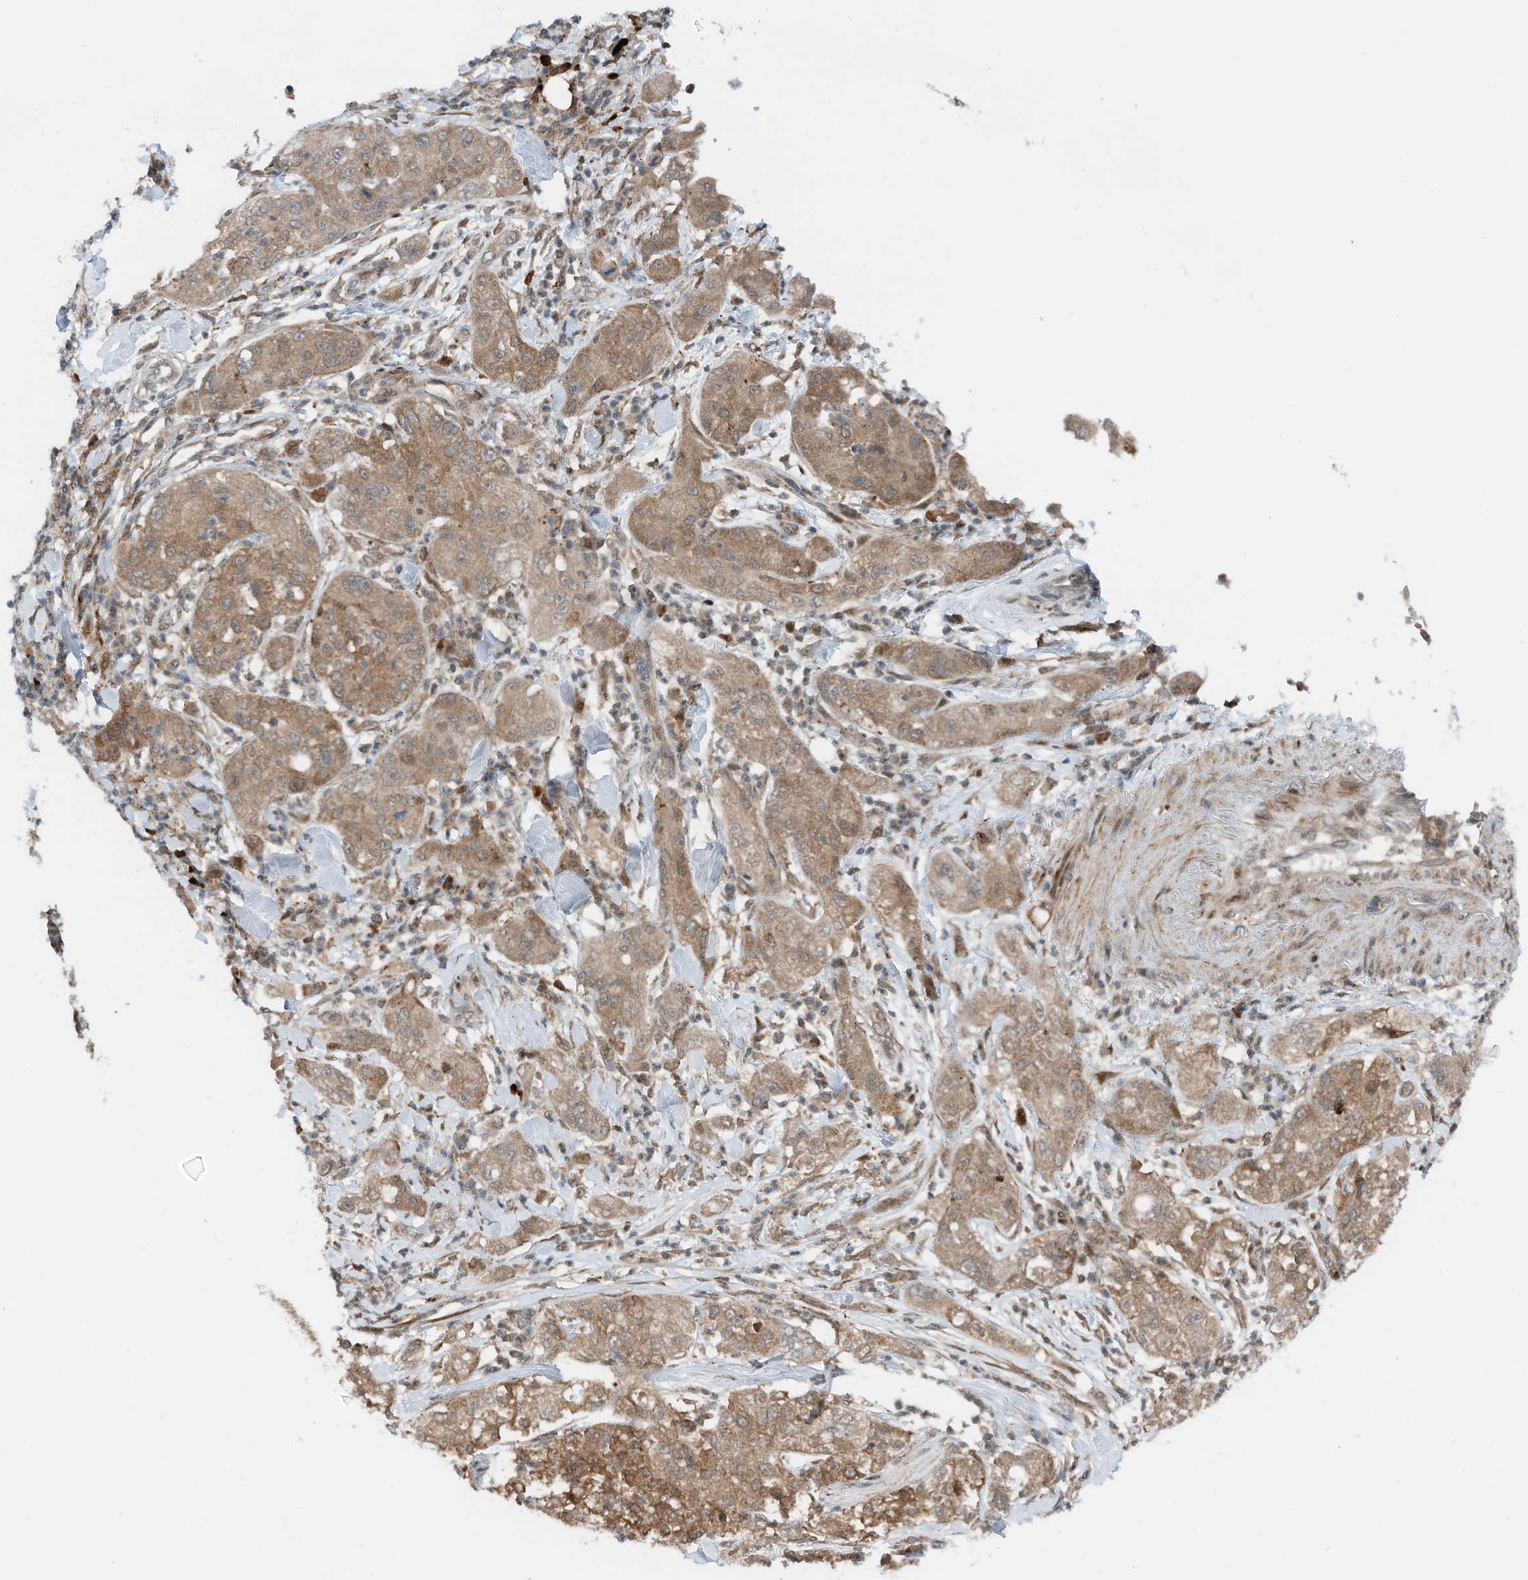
{"staining": {"intensity": "moderate", "quantity": ">75%", "location": "cytoplasmic/membranous"}, "tissue": "pancreatic cancer", "cell_type": "Tumor cells", "image_type": "cancer", "snomed": [{"axis": "morphology", "description": "Adenocarcinoma, NOS"}, {"axis": "topography", "description": "Pancreas"}], "caption": "Immunohistochemical staining of human adenocarcinoma (pancreatic) shows medium levels of moderate cytoplasmic/membranous expression in approximately >75% of tumor cells.", "gene": "RMND1", "patient": {"sex": "female", "age": 78}}